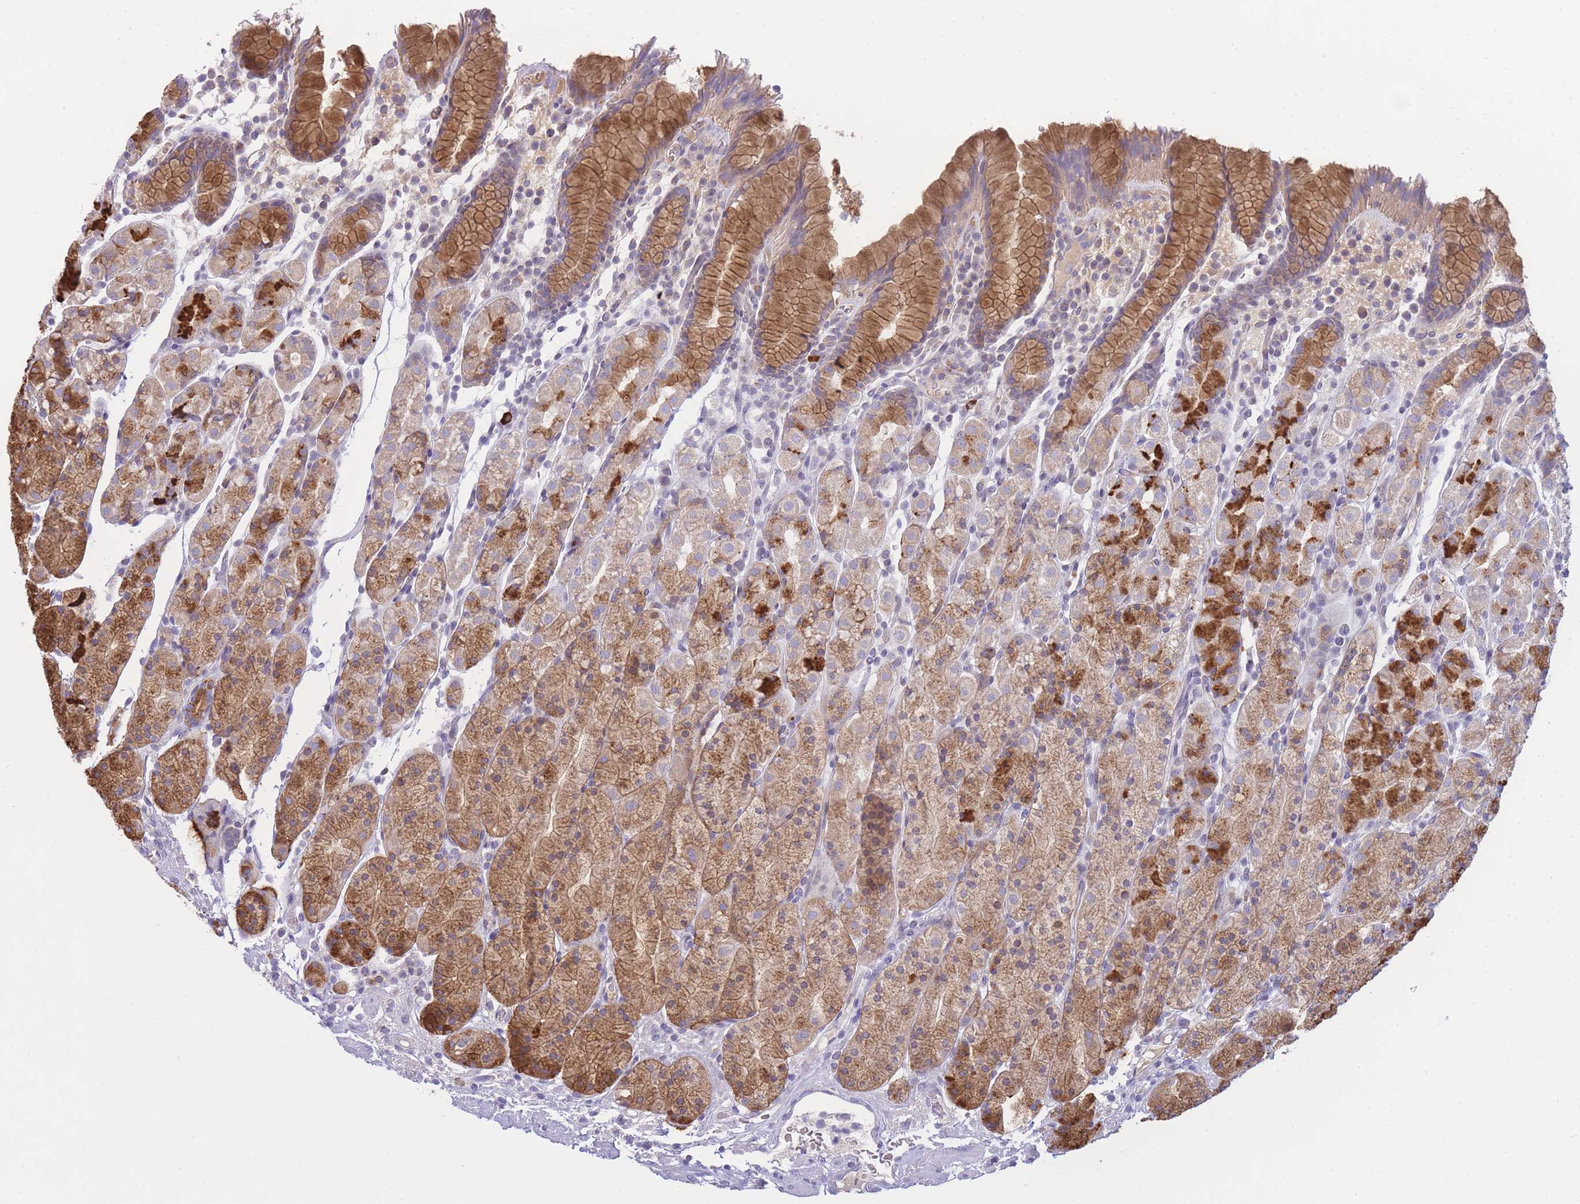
{"staining": {"intensity": "moderate", "quantity": ">75%", "location": "cytoplasmic/membranous"}, "tissue": "stomach", "cell_type": "Glandular cells", "image_type": "normal", "snomed": [{"axis": "morphology", "description": "Normal tissue, NOS"}, {"axis": "topography", "description": "Stomach, upper"}, {"axis": "topography", "description": "Stomach"}], "caption": "Protein staining of benign stomach reveals moderate cytoplasmic/membranous positivity in about >75% of glandular cells. (DAB IHC, brown staining for protein, blue staining for nuclei).", "gene": "NANP", "patient": {"sex": "male", "age": 62}}